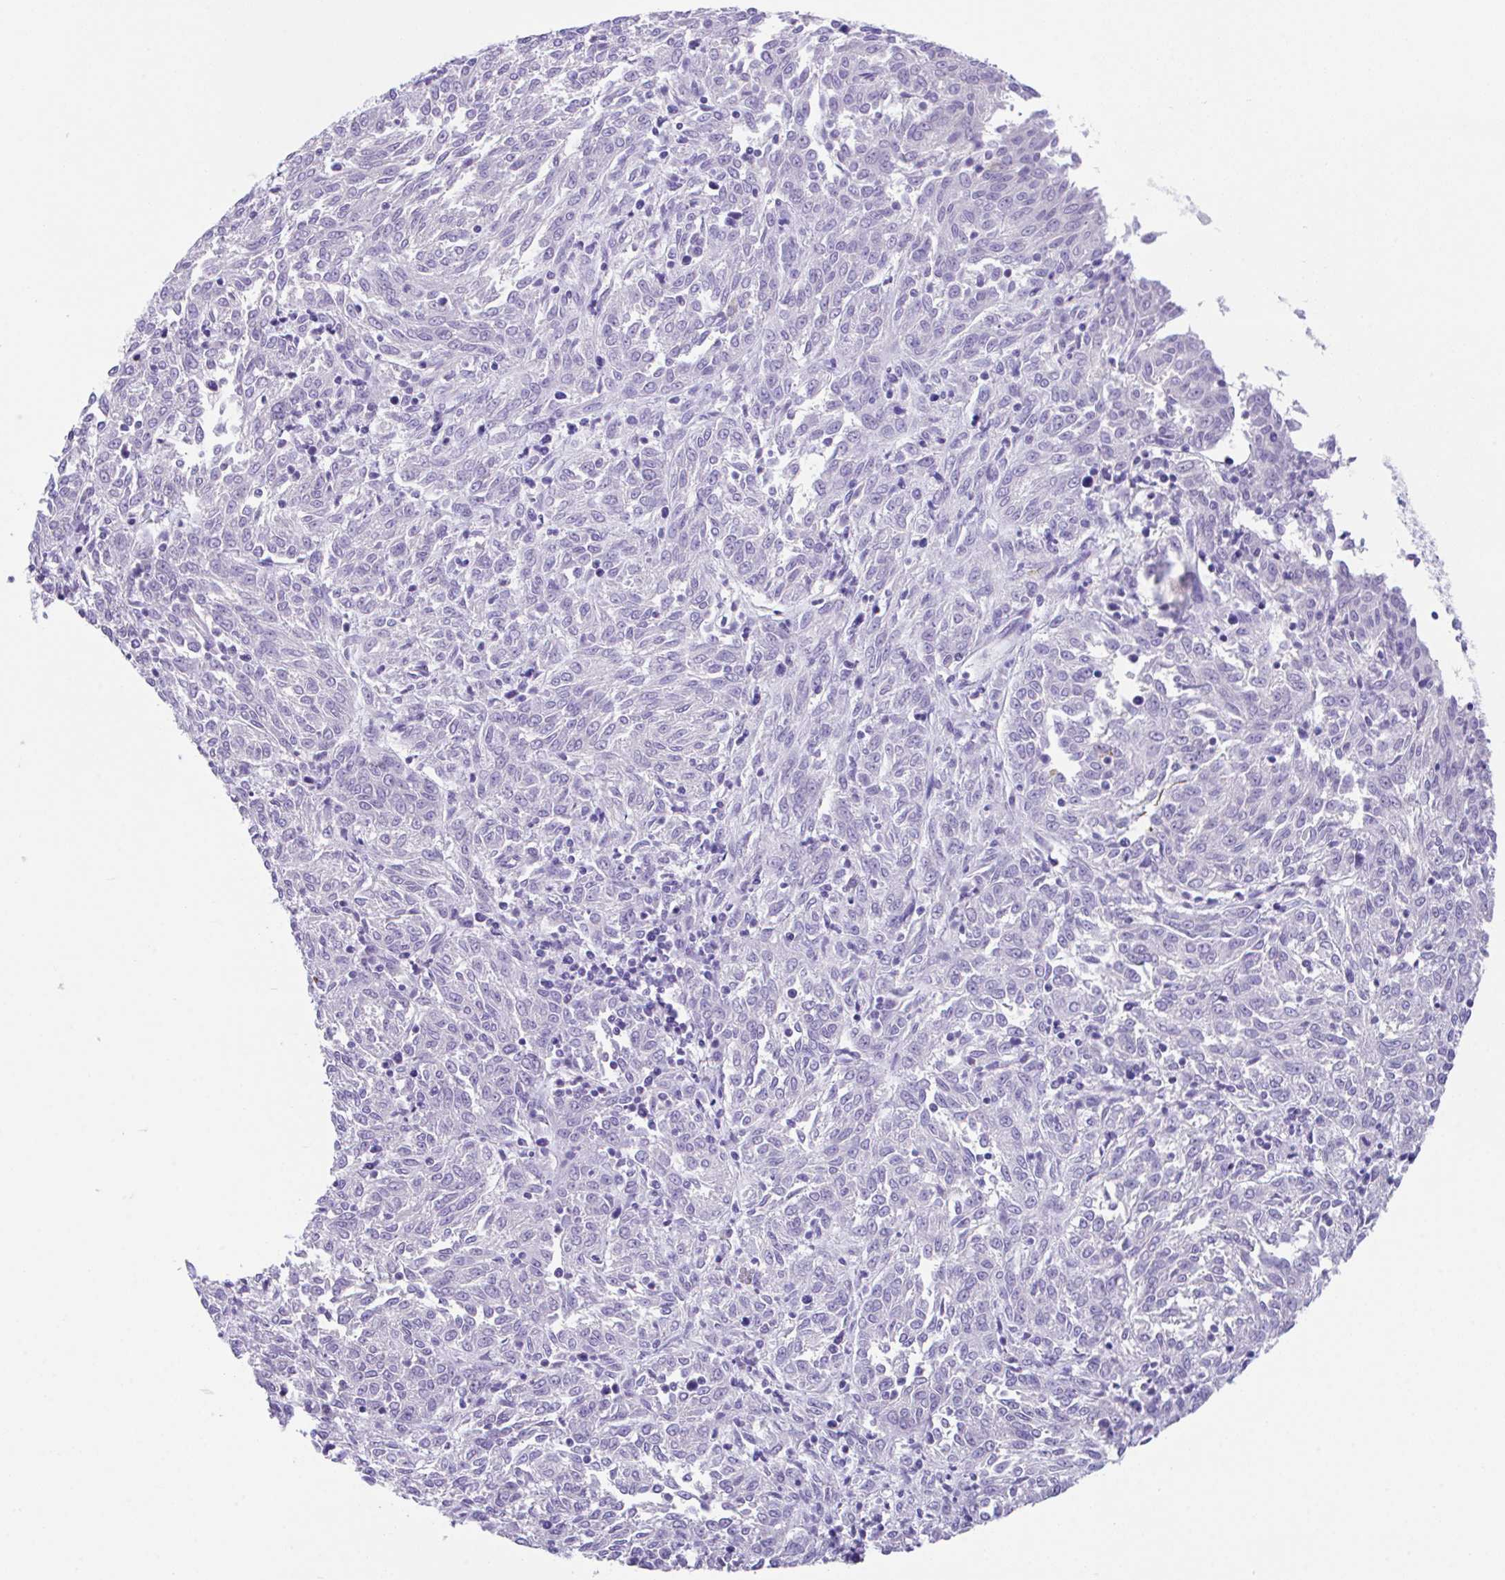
{"staining": {"intensity": "negative", "quantity": "none", "location": "none"}, "tissue": "melanoma", "cell_type": "Tumor cells", "image_type": "cancer", "snomed": [{"axis": "morphology", "description": "Malignant melanoma, NOS"}, {"axis": "topography", "description": "Skin"}], "caption": "This is an immunohistochemistry photomicrograph of malignant melanoma. There is no positivity in tumor cells.", "gene": "HACD4", "patient": {"sex": "female", "age": 72}}